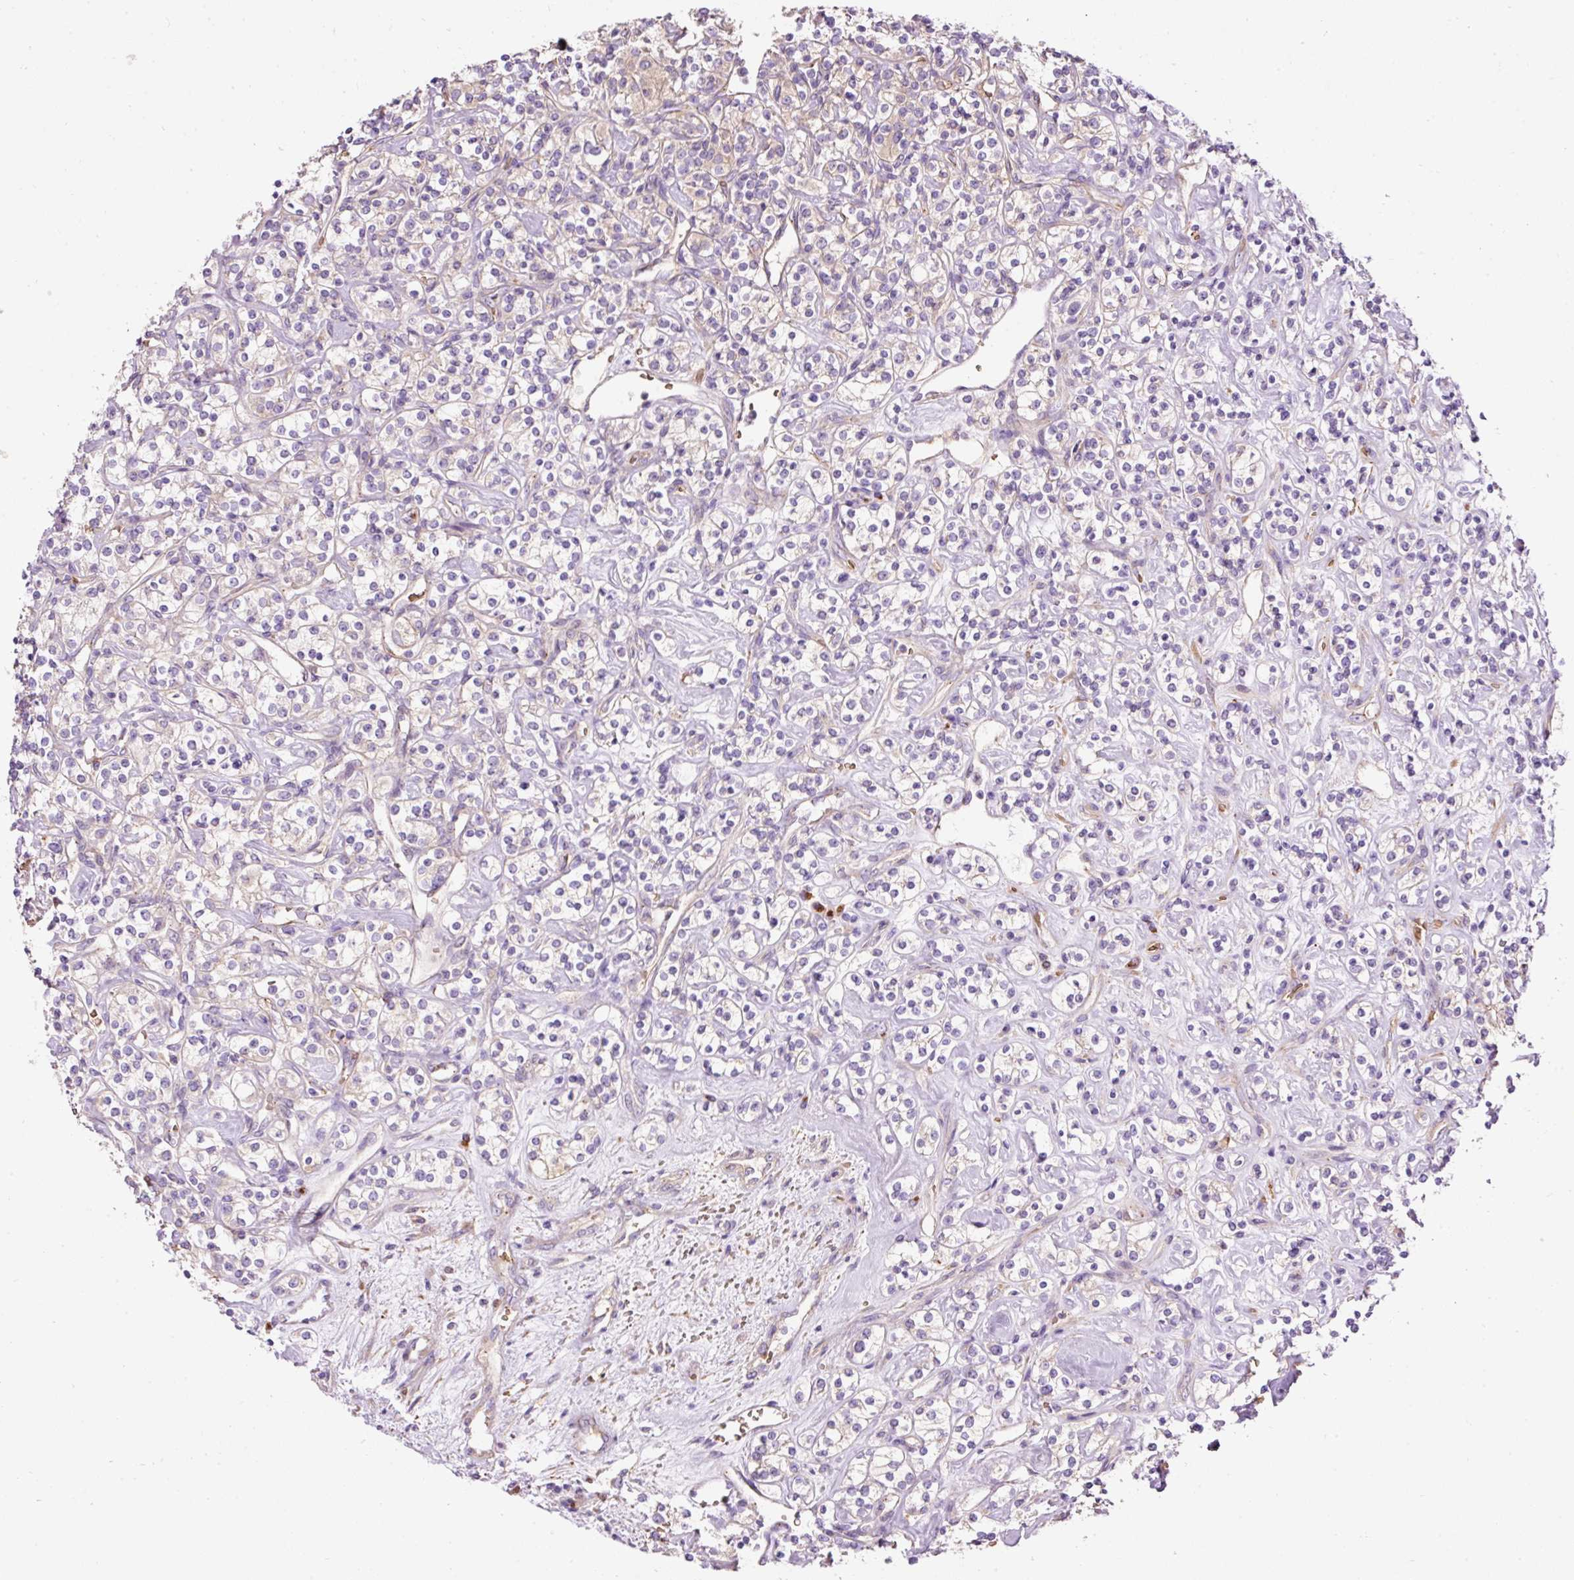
{"staining": {"intensity": "negative", "quantity": "none", "location": "none"}, "tissue": "renal cancer", "cell_type": "Tumor cells", "image_type": "cancer", "snomed": [{"axis": "morphology", "description": "Adenocarcinoma, NOS"}, {"axis": "topography", "description": "Kidney"}], "caption": "This is a image of immunohistochemistry staining of renal cancer, which shows no expression in tumor cells.", "gene": "PRRC2A", "patient": {"sex": "male", "age": 77}}